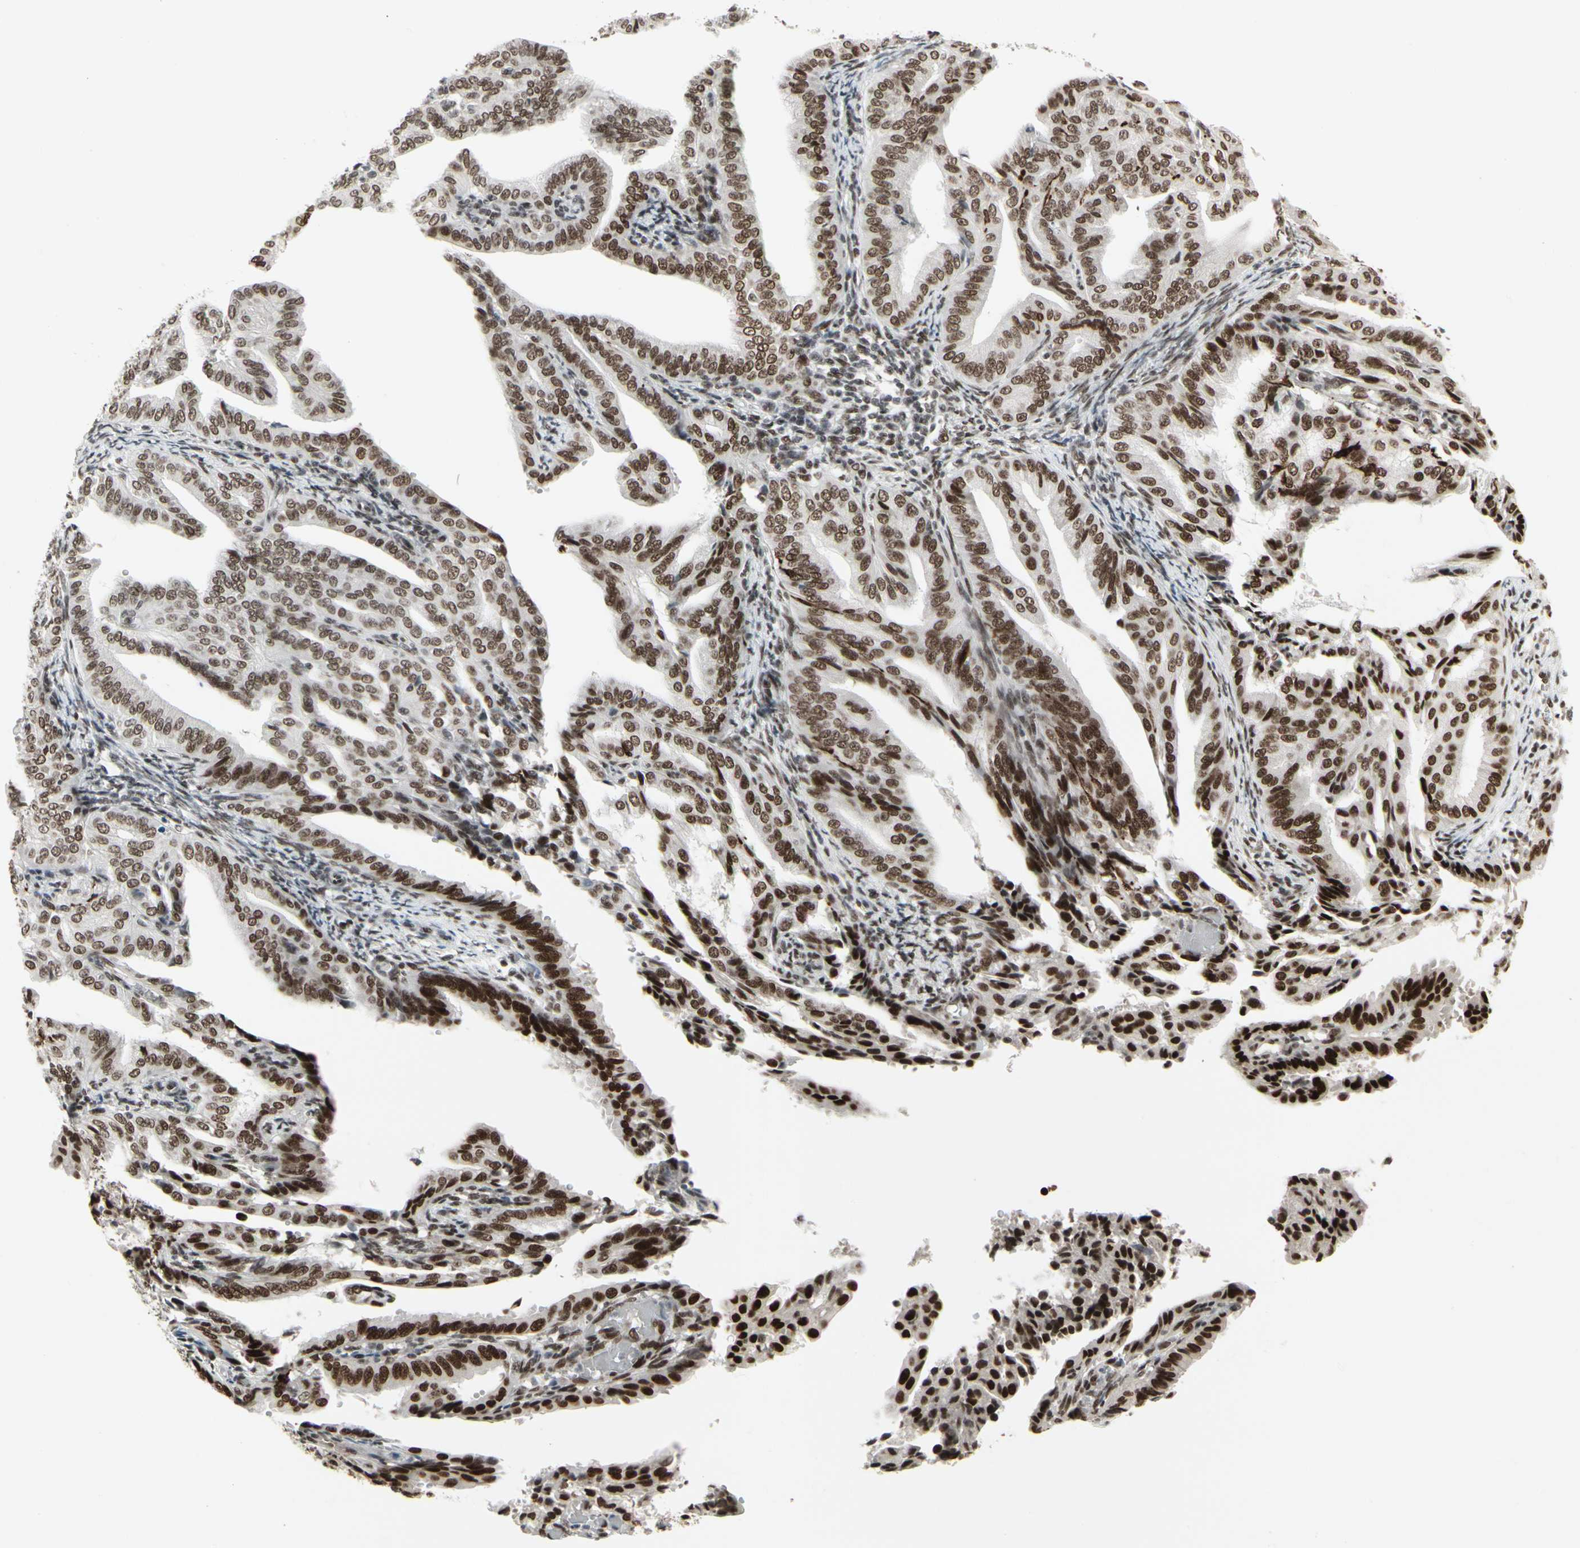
{"staining": {"intensity": "strong", "quantity": ">75%", "location": "nuclear"}, "tissue": "endometrial cancer", "cell_type": "Tumor cells", "image_type": "cancer", "snomed": [{"axis": "morphology", "description": "Adenocarcinoma, NOS"}, {"axis": "topography", "description": "Endometrium"}], "caption": "This is an image of immunohistochemistry (IHC) staining of endometrial cancer (adenocarcinoma), which shows strong expression in the nuclear of tumor cells.", "gene": "HMG20A", "patient": {"sex": "female", "age": 58}}